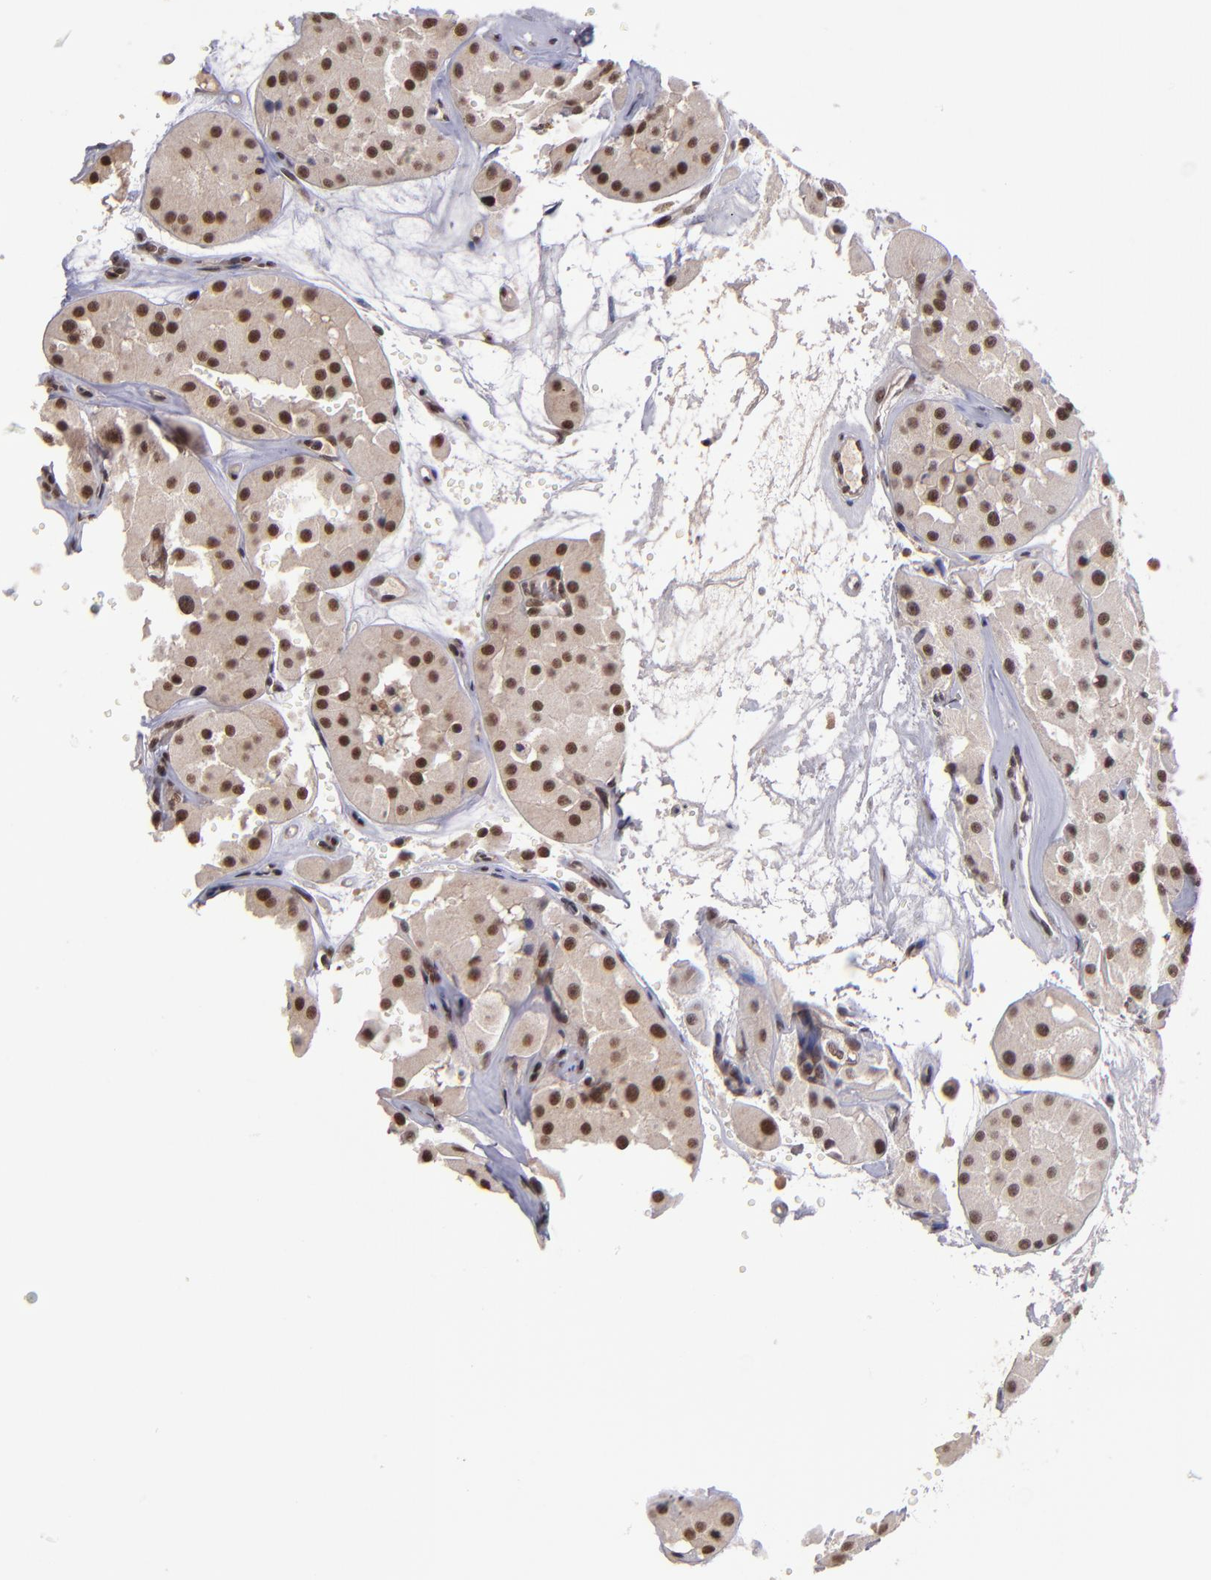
{"staining": {"intensity": "strong", "quantity": ">75%", "location": "nuclear"}, "tissue": "renal cancer", "cell_type": "Tumor cells", "image_type": "cancer", "snomed": [{"axis": "morphology", "description": "Adenocarcinoma, uncertain malignant potential"}, {"axis": "topography", "description": "Kidney"}], "caption": "Immunohistochemical staining of renal cancer shows strong nuclear protein staining in approximately >75% of tumor cells.", "gene": "EP300", "patient": {"sex": "male", "age": 63}}